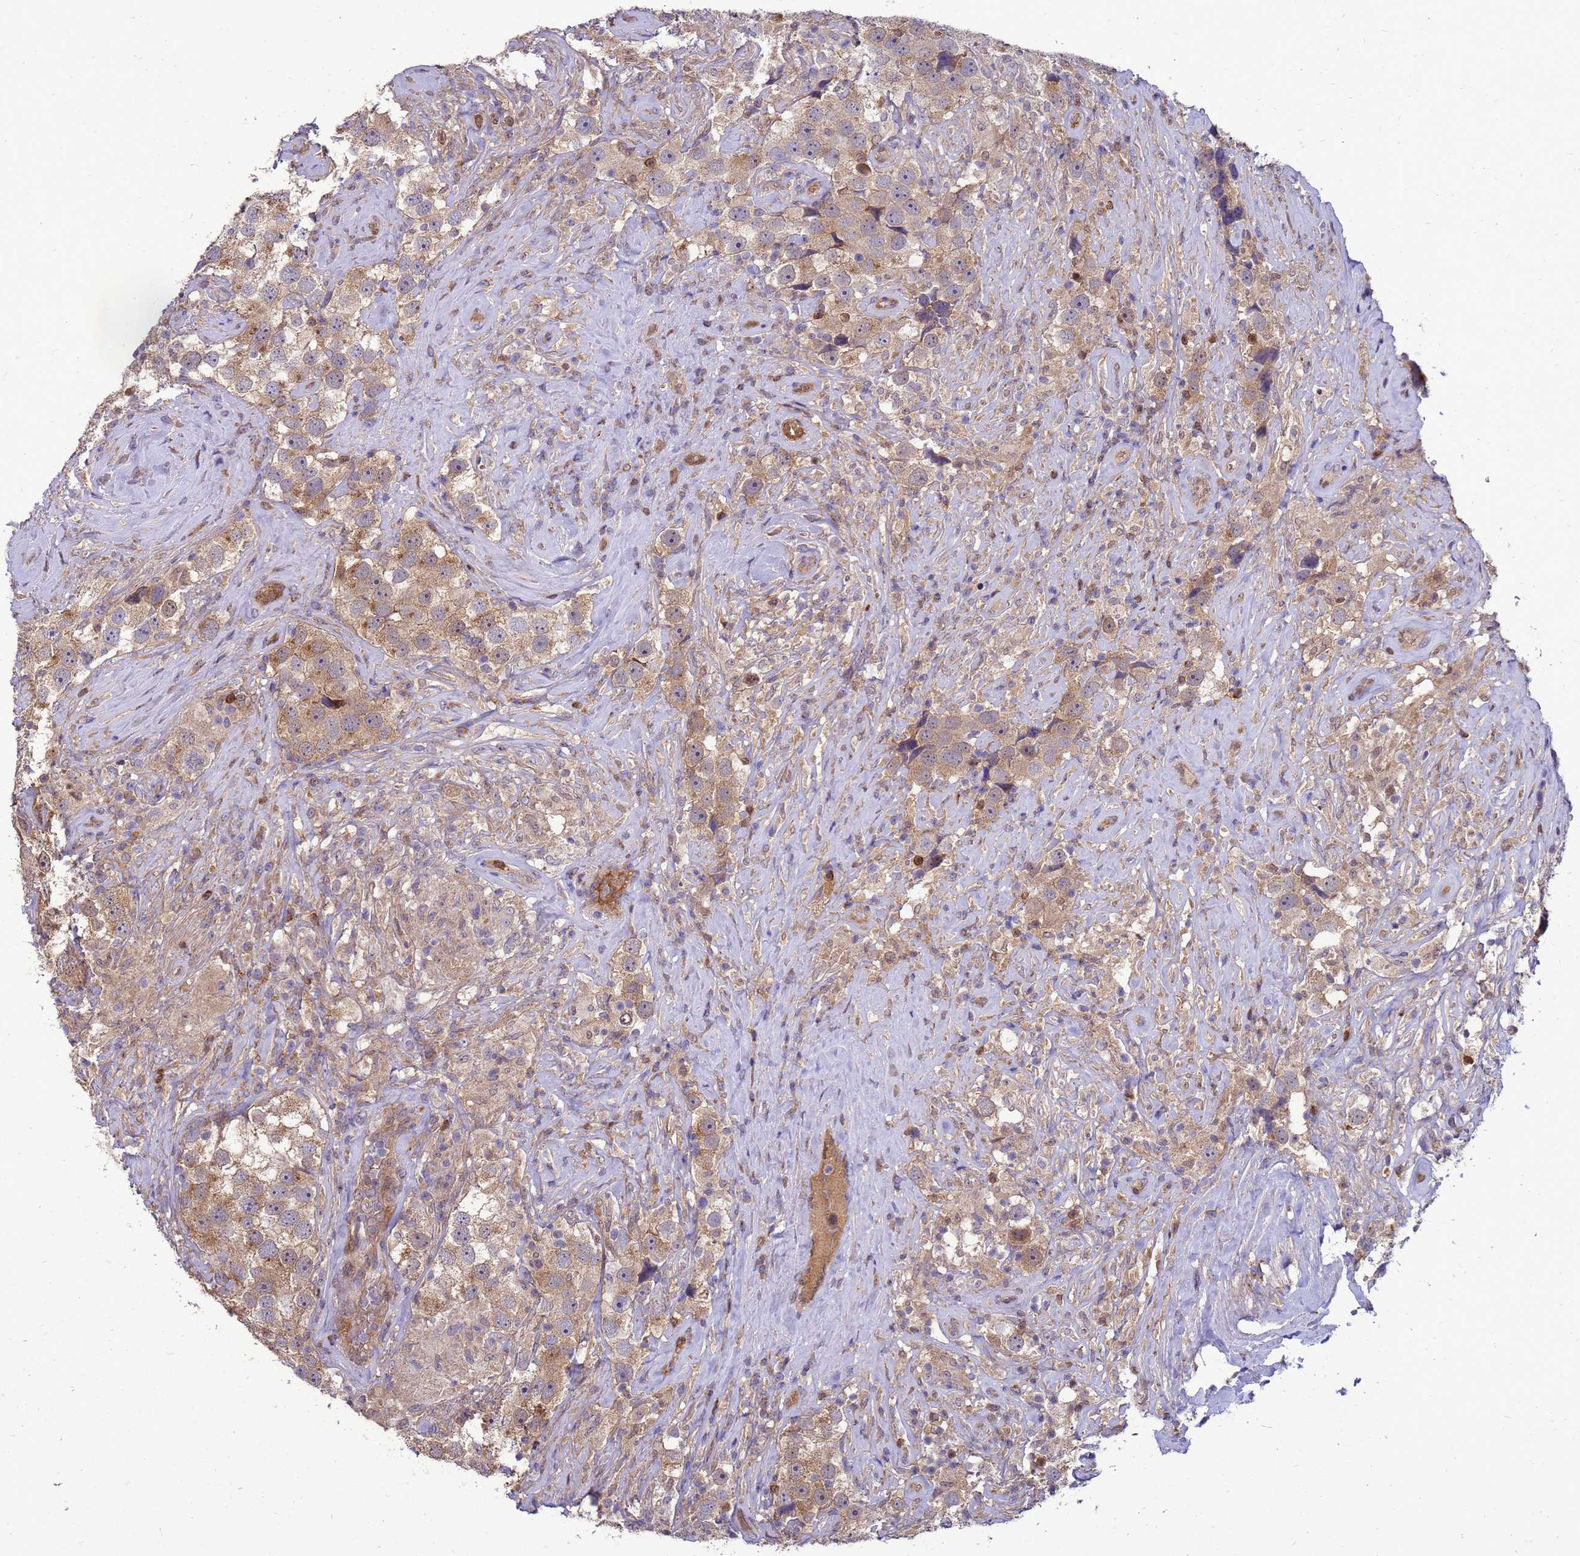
{"staining": {"intensity": "moderate", "quantity": ">75%", "location": "cytoplasmic/membranous"}, "tissue": "testis cancer", "cell_type": "Tumor cells", "image_type": "cancer", "snomed": [{"axis": "morphology", "description": "Seminoma, NOS"}, {"axis": "topography", "description": "Testis"}], "caption": "Testis cancer (seminoma) stained for a protein demonstrates moderate cytoplasmic/membranous positivity in tumor cells. (IHC, brightfield microscopy, high magnification).", "gene": "EIF4EBP3", "patient": {"sex": "male", "age": 49}}